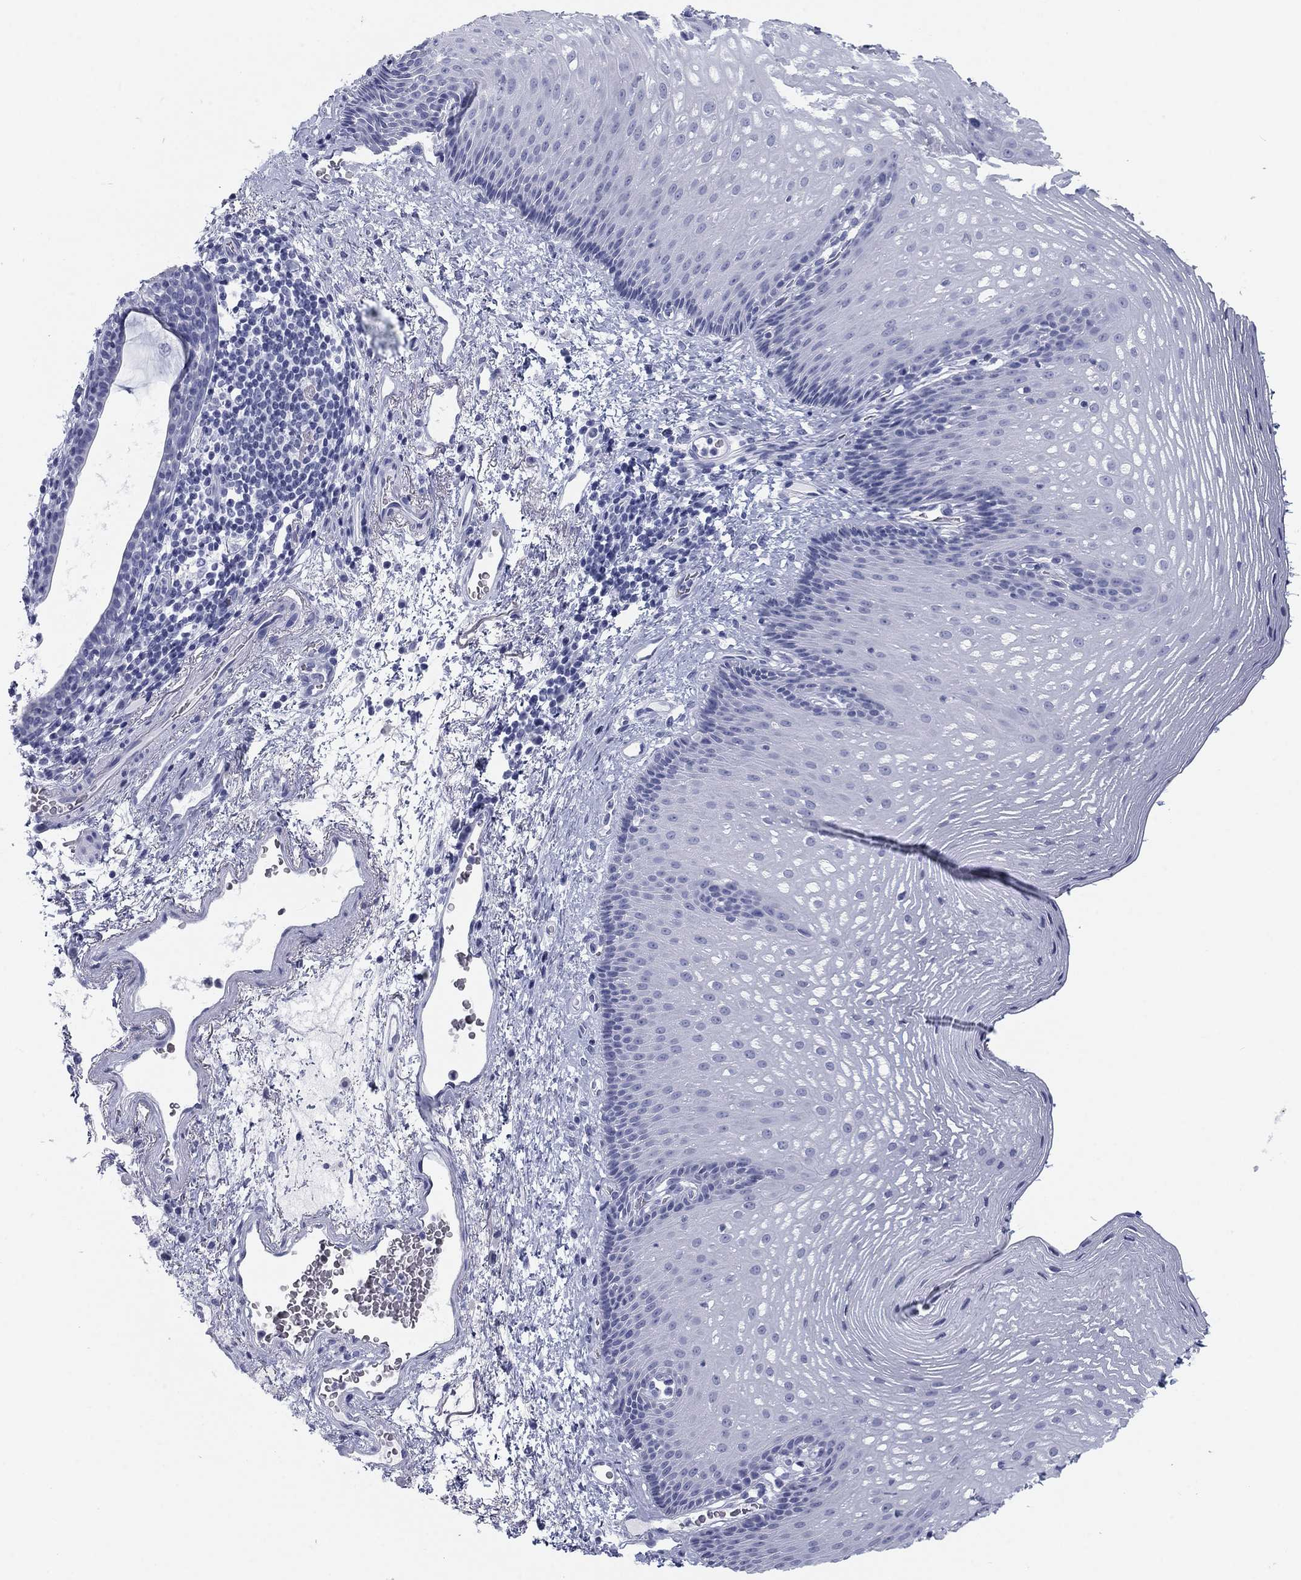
{"staining": {"intensity": "negative", "quantity": "none", "location": "none"}, "tissue": "esophagus", "cell_type": "Squamous epithelial cells", "image_type": "normal", "snomed": [{"axis": "morphology", "description": "Normal tissue, NOS"}, {"axis": "topography", "description": "Esophagus"}], "caption": "Immunohistochemistry (IHC) of unremarkable esophagus shows no staining in squamous epithelial cells.", "gene": "CALB1", "patient": {"sex": "male", "age": 76}}